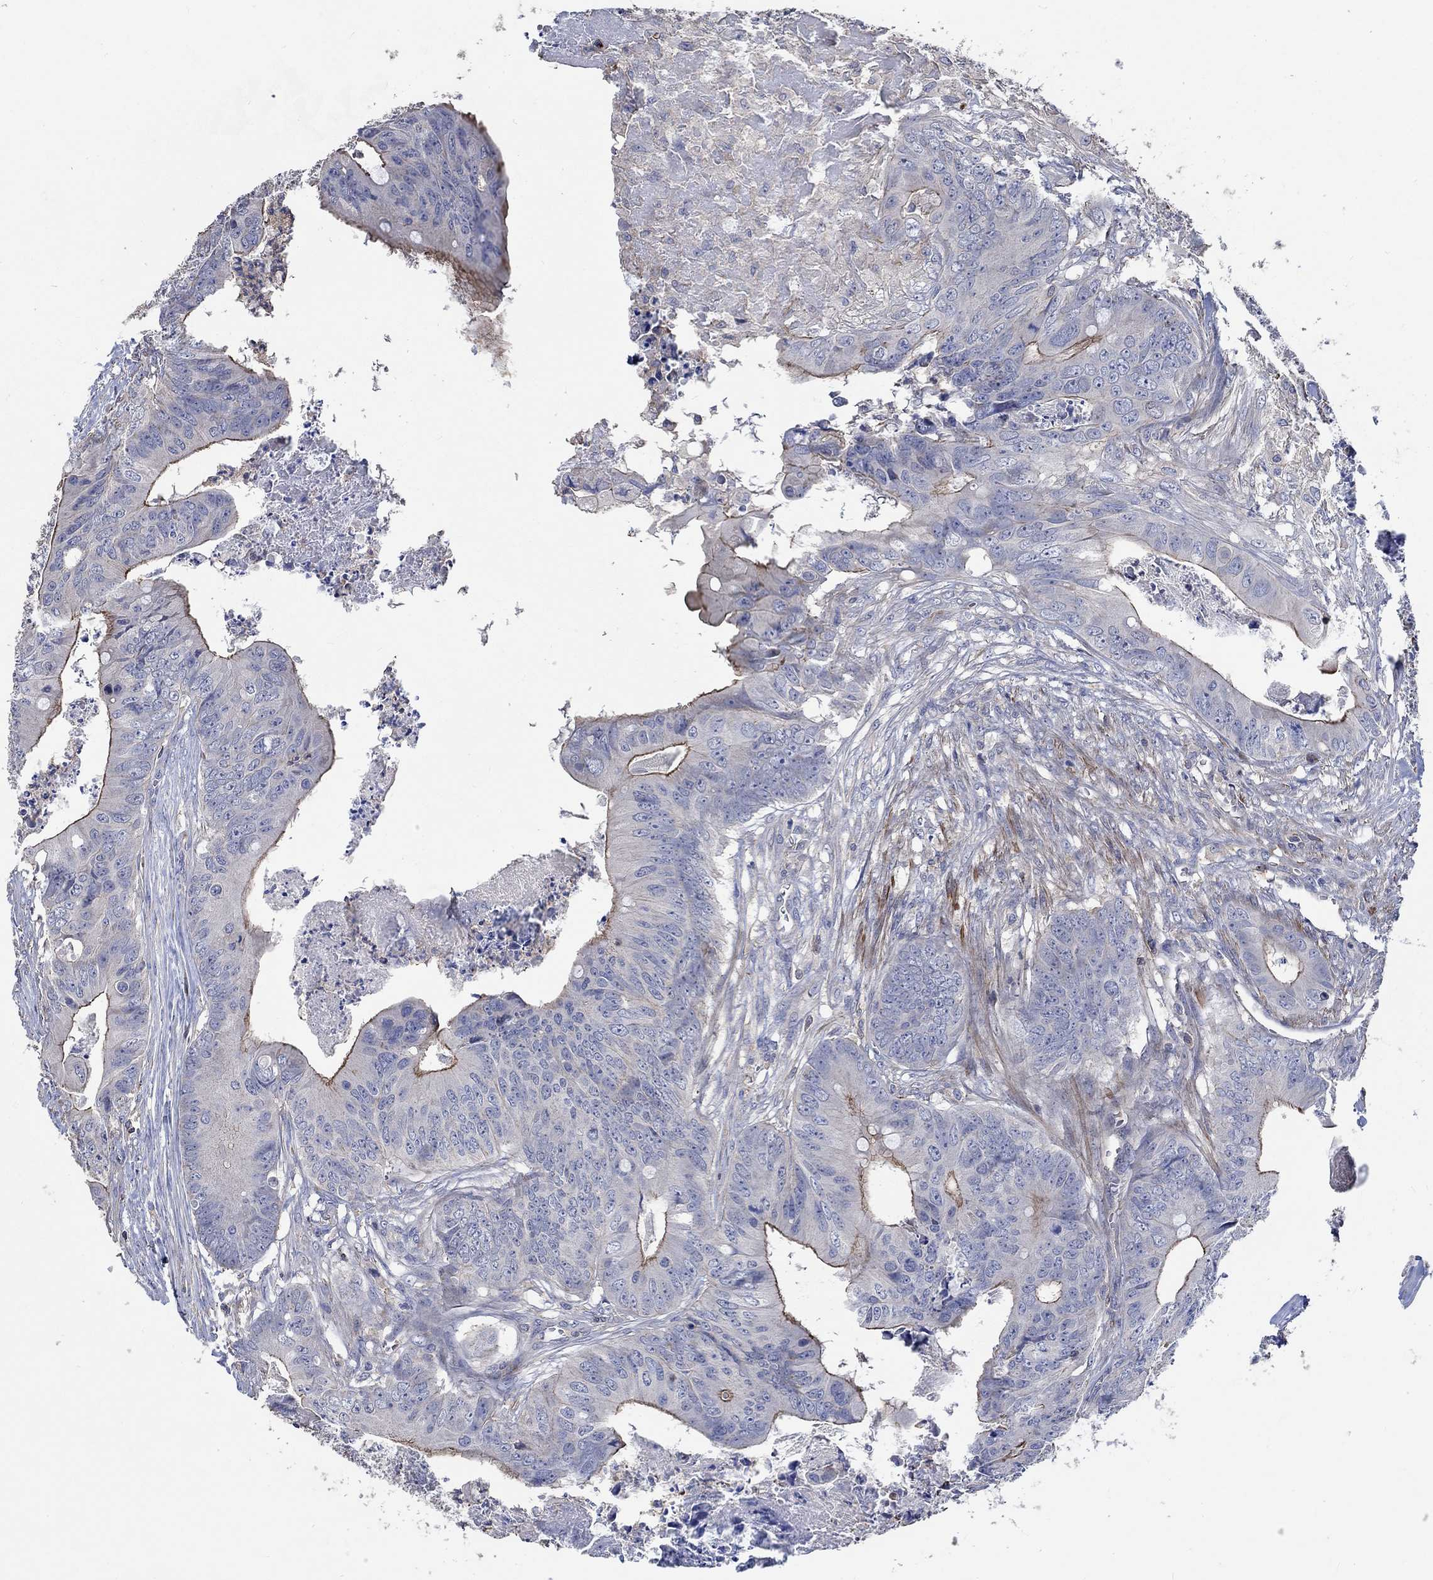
{"staining": {"intensity": "strong", "quantity": "25%-75%", "location": "cytoplasmic/membranous"}, "tissue": "colorectal cancer", "cell_type": "Tumor cells", "image_type": "cancer", "snomed": [{"axis": "morphology", "description": "Adenocarcinoma, NOS"}, {"axis": "topography", "description": "Colon"}], "caption": "IHC histopathology image of neoplastic tissue: human colorectal cancer (adenocarcinoma) stained using IHC exhibits high levels of strong protein expression localized specifically in the cytoplasmic/membranous of tumor cells, appearing as a cytoplasmic/membranous brown color.", "gene": "TNFAIP8L3", "patient": {"sex": "male", "age": 84}}